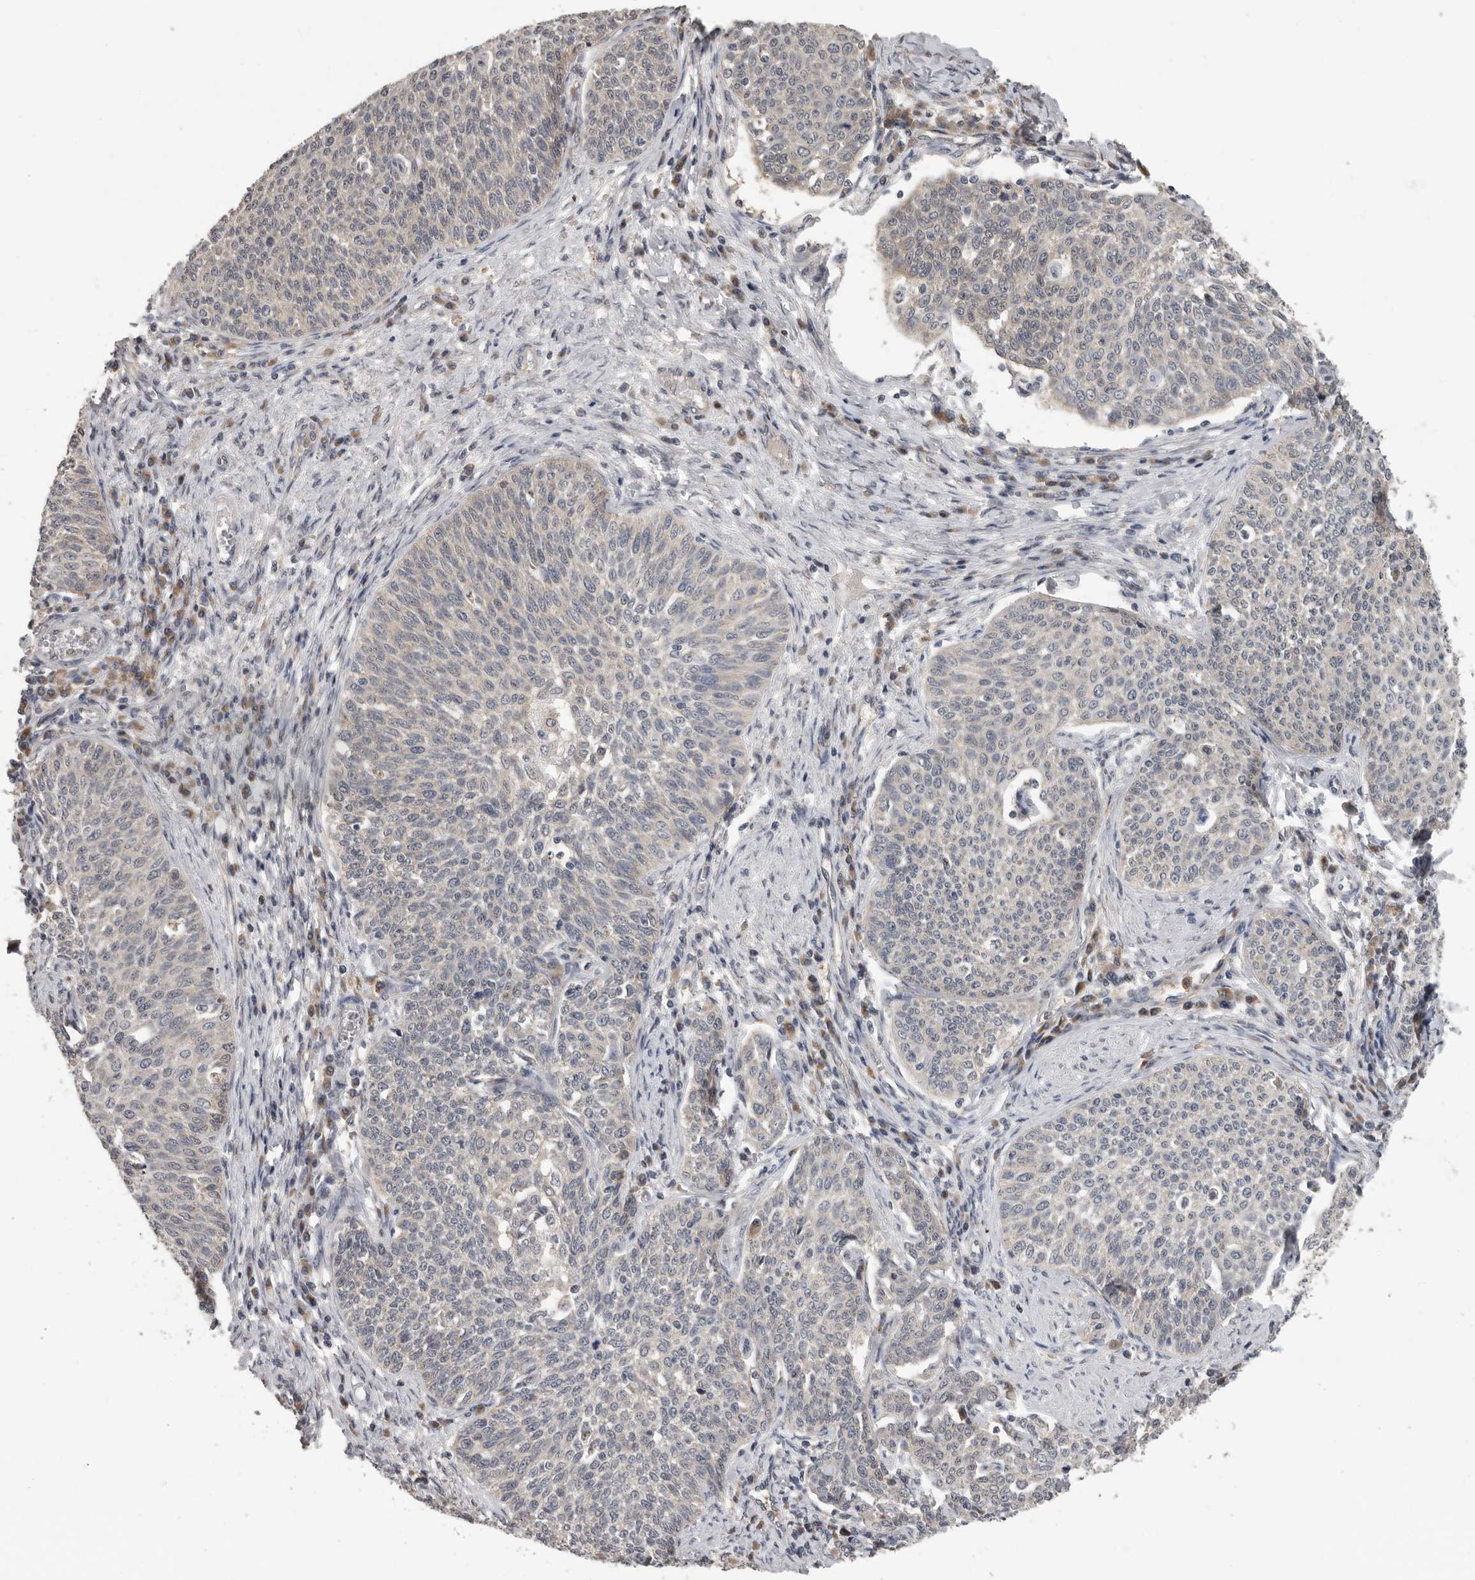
{"staining": {"intensity": "negative", "quantity": "none", "location": "none"}, "tissue": "cervical cancer", "cell_type": "Tumor cells", "image_type": "cancer", "snomed": [{"axis": "morphology", "description": "Squamous cell carcinoma, NOS"}, {"axis": "topography", "description": "Cervix"}], "caption": "Tumor cells show no significant protein staining in cervical squamous cell carcinoma.", "gene": "RALGPS2", "patient": {"sex": "female", "age": 34}}